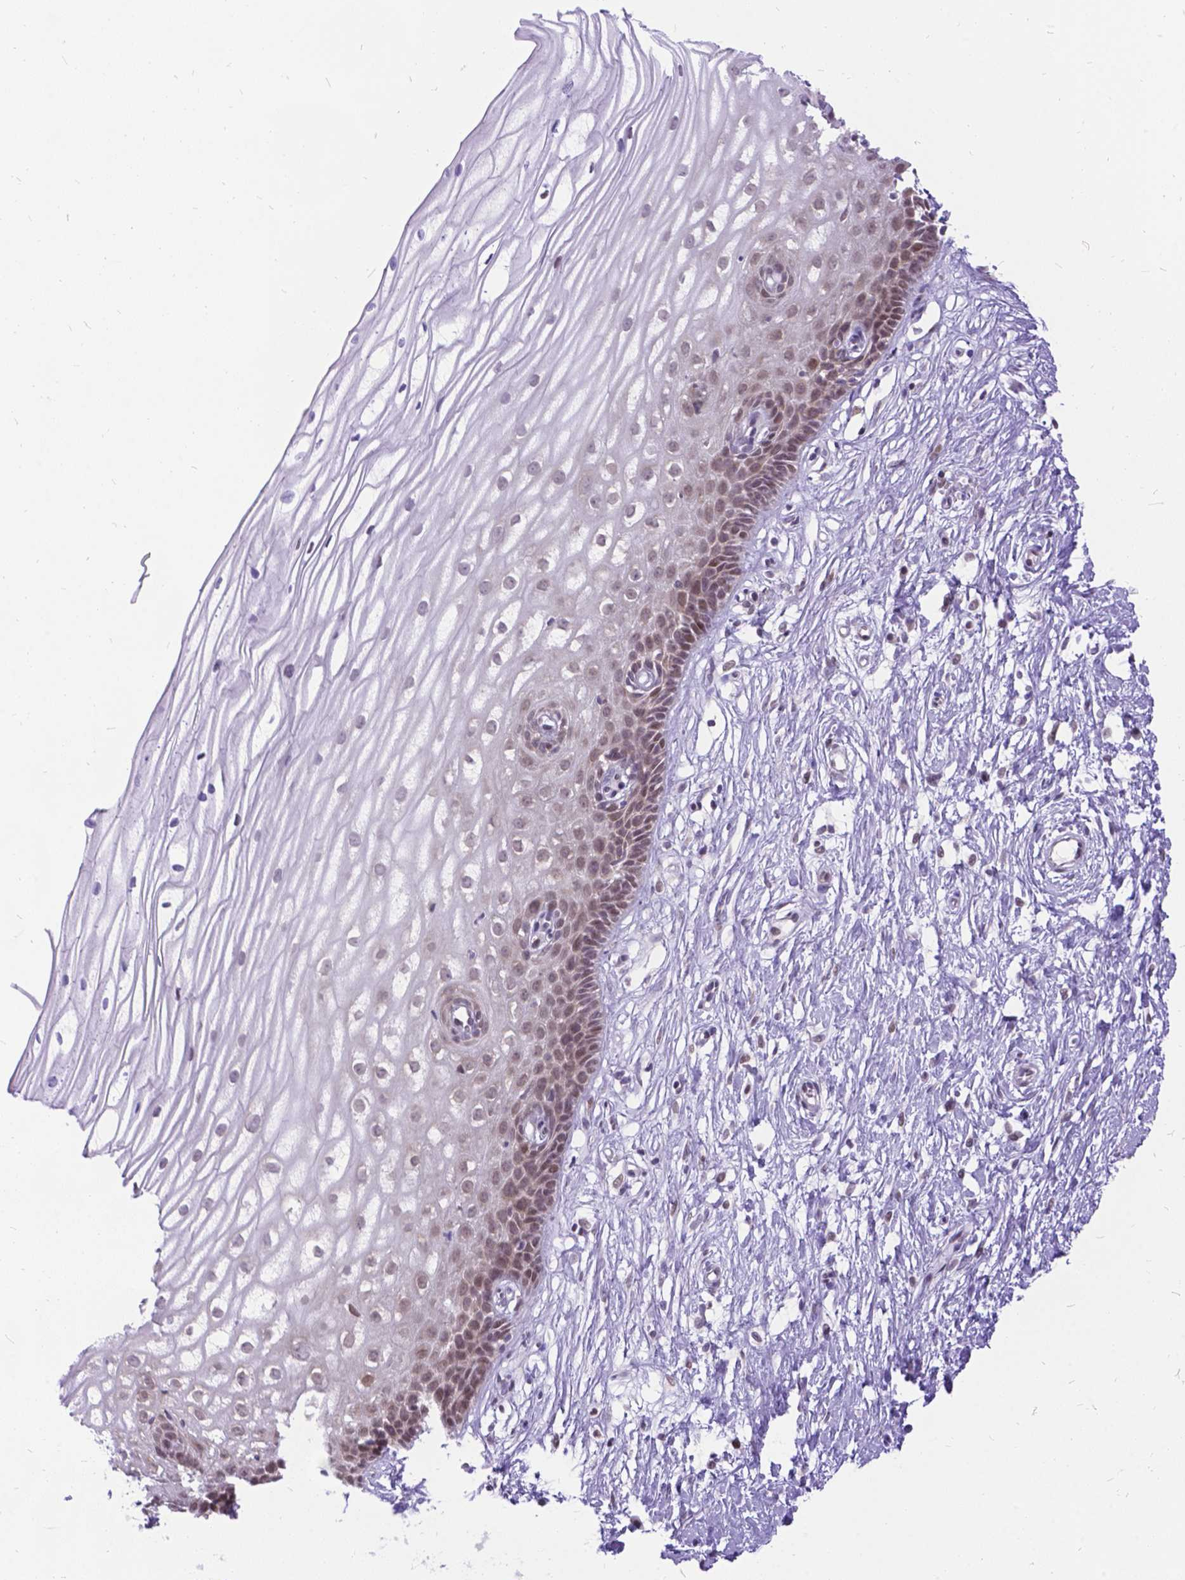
{"staining": {"intensity": "negative", "quantity": "none", "location": "none"}, "tissue": "cervix", "cell_type": "Glandular cells", "image_type": "normal", "snomed": [{"axis": "morphology", "description": "Normal tissue, NOS"}, {"axis": "topography", "description": "Cervix"}], "caption": "Photomicrograph shows no protein positivity in glandular cells of benign cervix.", "gene": "FAM124B", "patient": {"sex": "female", "age": 40}}